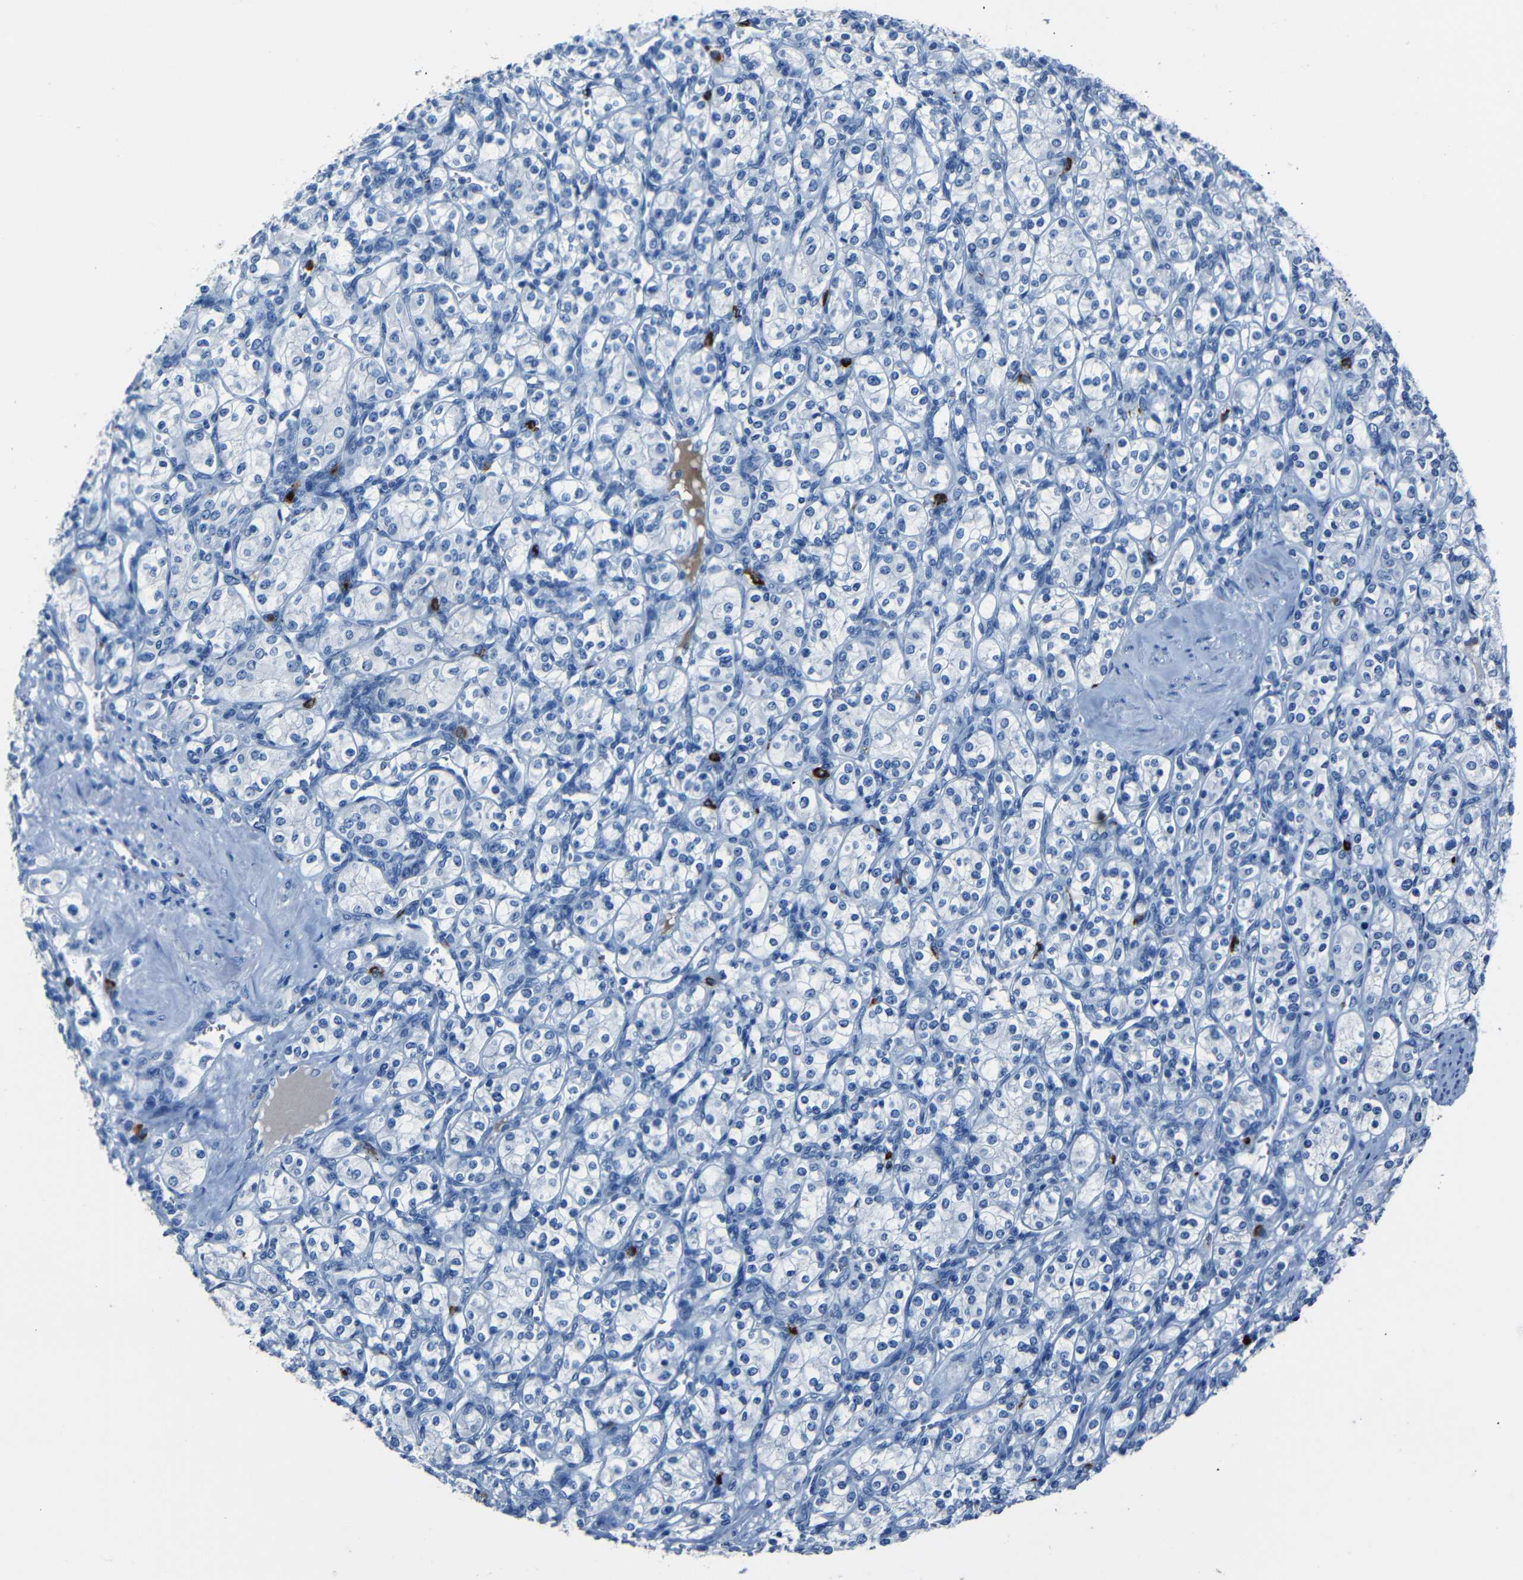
{"staining": {"intensity": "negative", "quantity": "none", "location": "none"}, "tissue": "renal cancer", "cell_type": "Tumor cells", "image_type": "cancer", "snomed": [{"axis": "morphology", "description": "Adenocarcinoma, NOS"}, {"axis": "topography", "description": "Kidney"}], "caption": "An immunohistochemistry photomicrograph of adenocarcinoma (renal) is shown. There is no staining in tumor cells of adenocarcinoma (renal).", "gene": "CLDN11", "patient": {"sex": "male", "age": 77}}